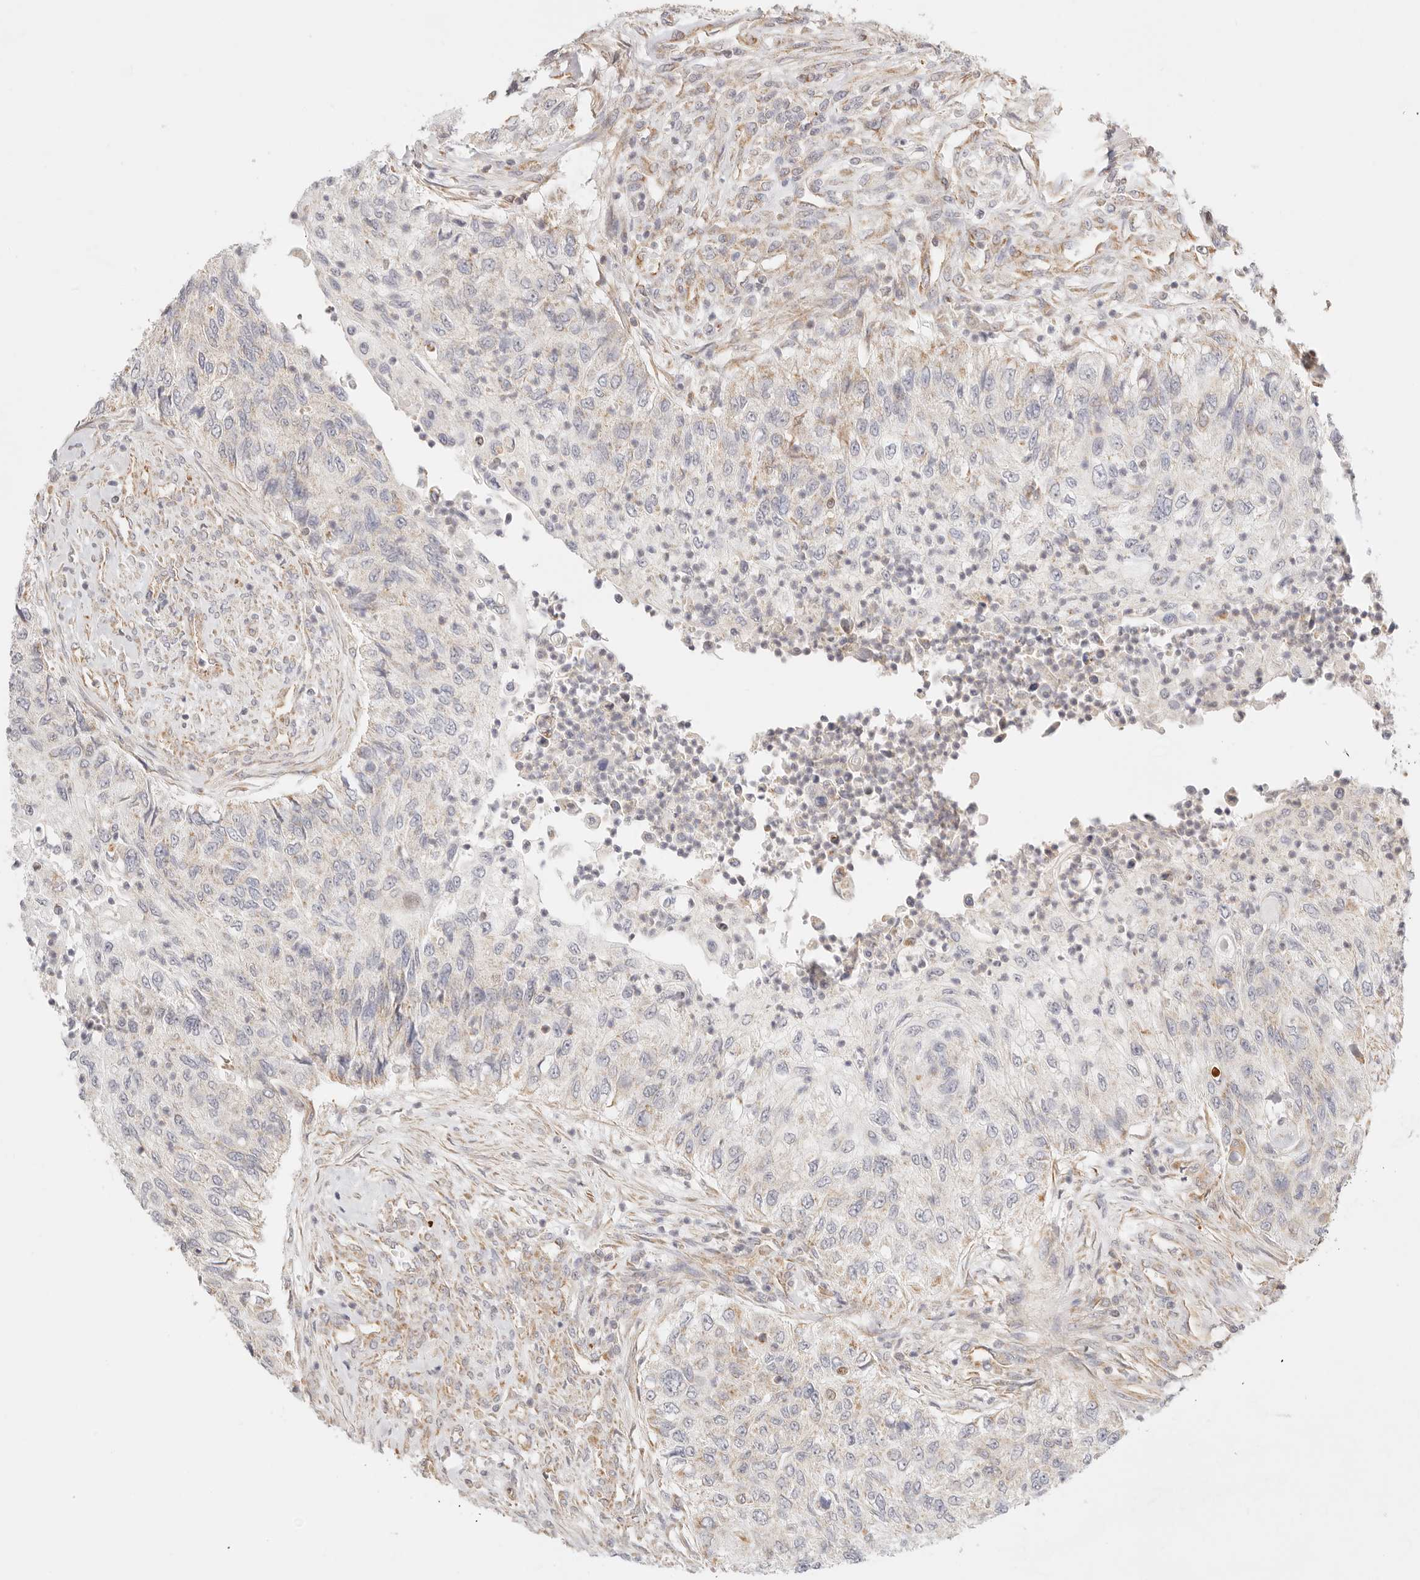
{"staining": {"intensity": "weak", "quantity": "<25%", "location": "cytoplasmic/membranous"}, "tissue": "urothelial cancer", "cell_type": "Tumor cells", "image_type": "cancer", "snomed": [{"axis": "morphology", "description": "Urothelial carcinoma, High grade"}, {"axis": "topography", "description": "Urinary bladder"}], "caption": "High magnification brightfield microscopy of urothelial cancer stained with DAB (brown) and counterstained with hematoxylin (blue): tumor cells show no significant staining.", "gene": "ZC3H11A", "patient": {"sex": "female", "age": 60}}